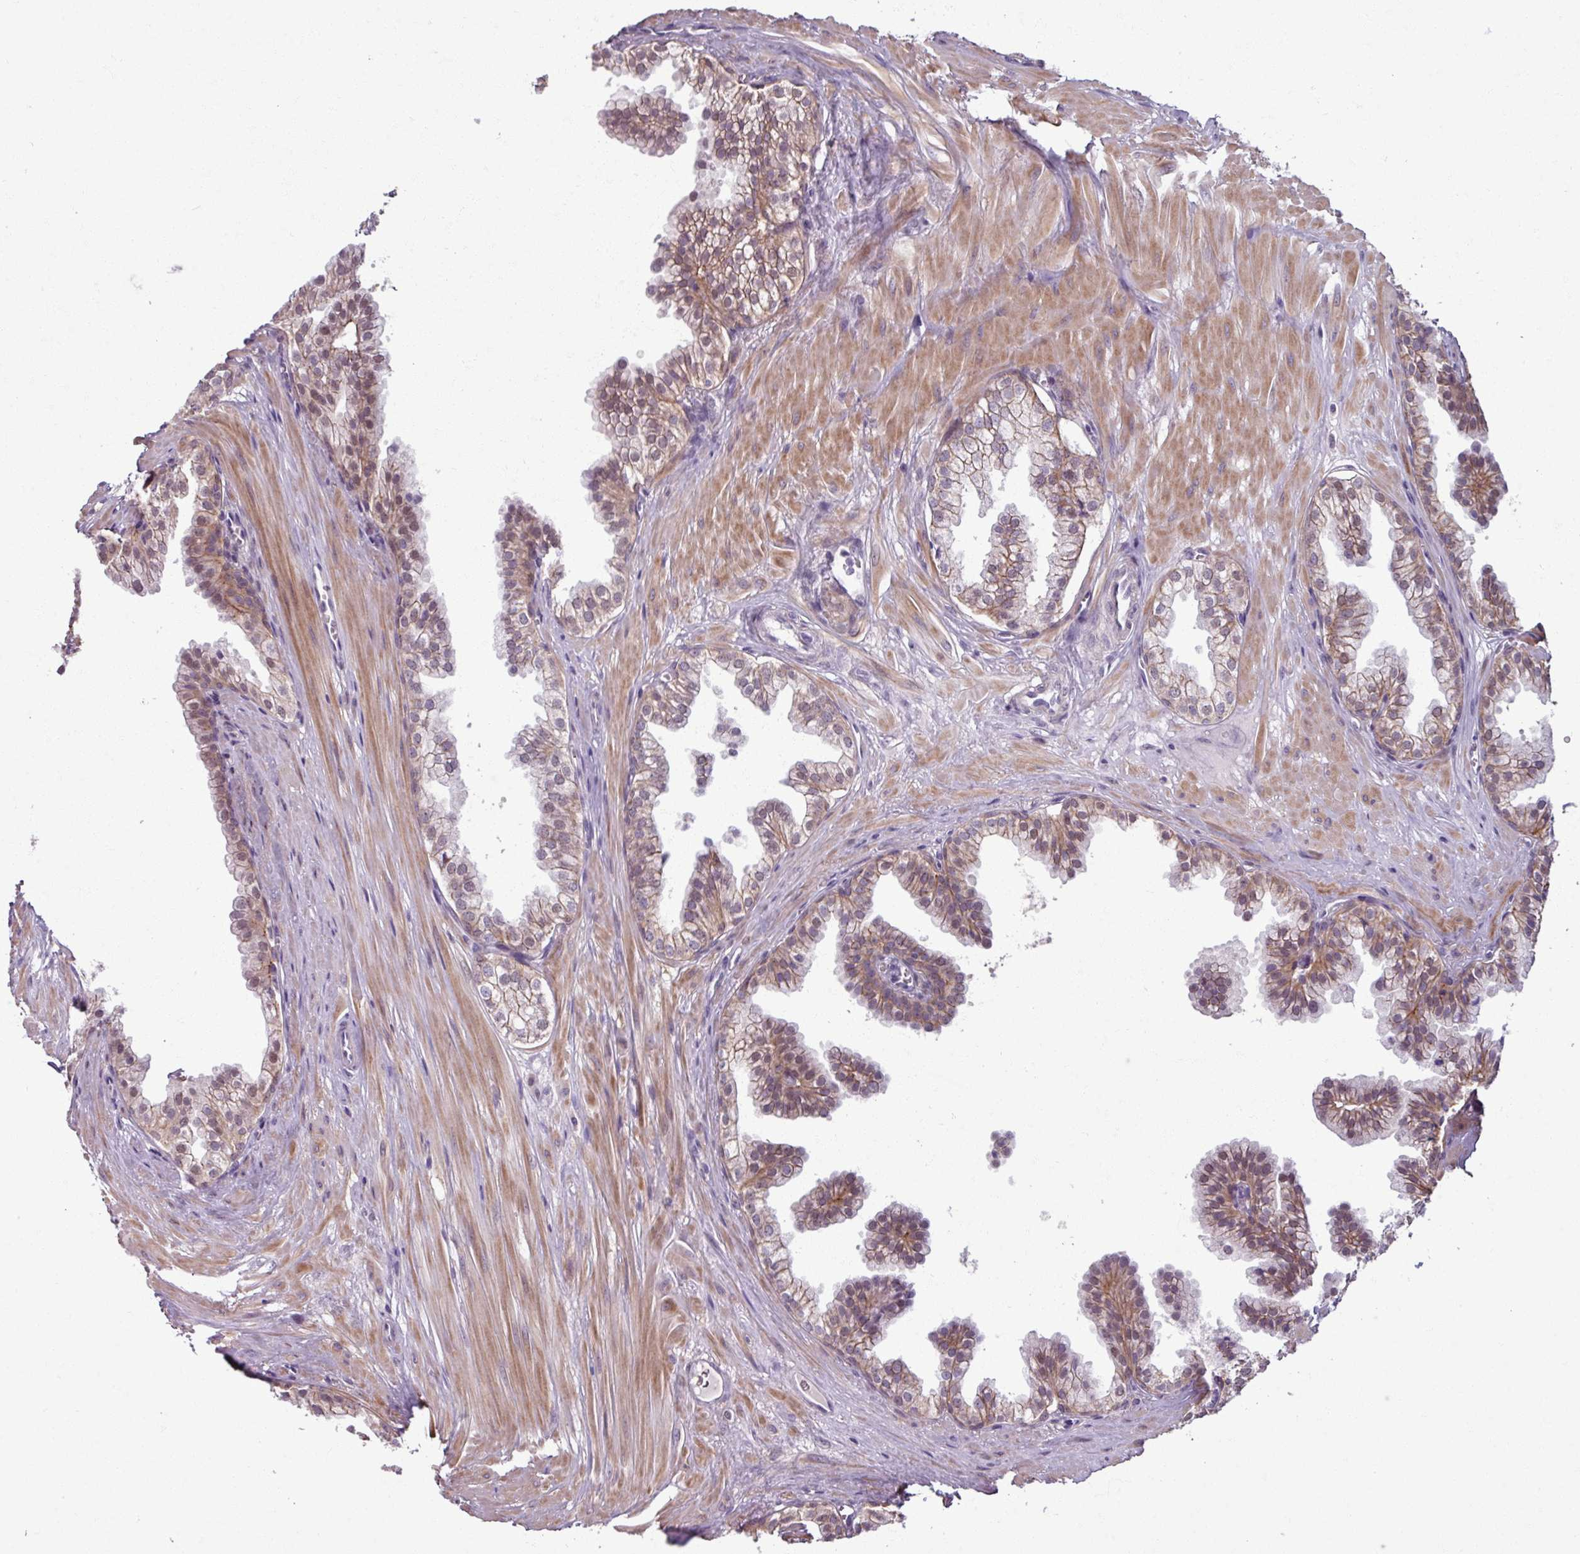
{"staining": {"intensity": "weak", "quantity": "25%-75%", "location": "cytoplasmic/membranous,nuclear"}, "tissue": "prostate", "cell_type": "Glandular cells", "image_type": "normal", "snomed": [{"axis": "morphology", "description": "Normal tissue, NOS"}, {"axis": "topography", "description": "Prostate"}, {"axis": "topography", "description": "Peripheral nerve tissue"}], "caption": "Prostate stained with IHC shows weak cytoplasmic/membranous,nuclear expression in about 25%-75% of glandular cells.", "gene": "PNMA6A", "patient": {"sex": "male", "age": 55}}